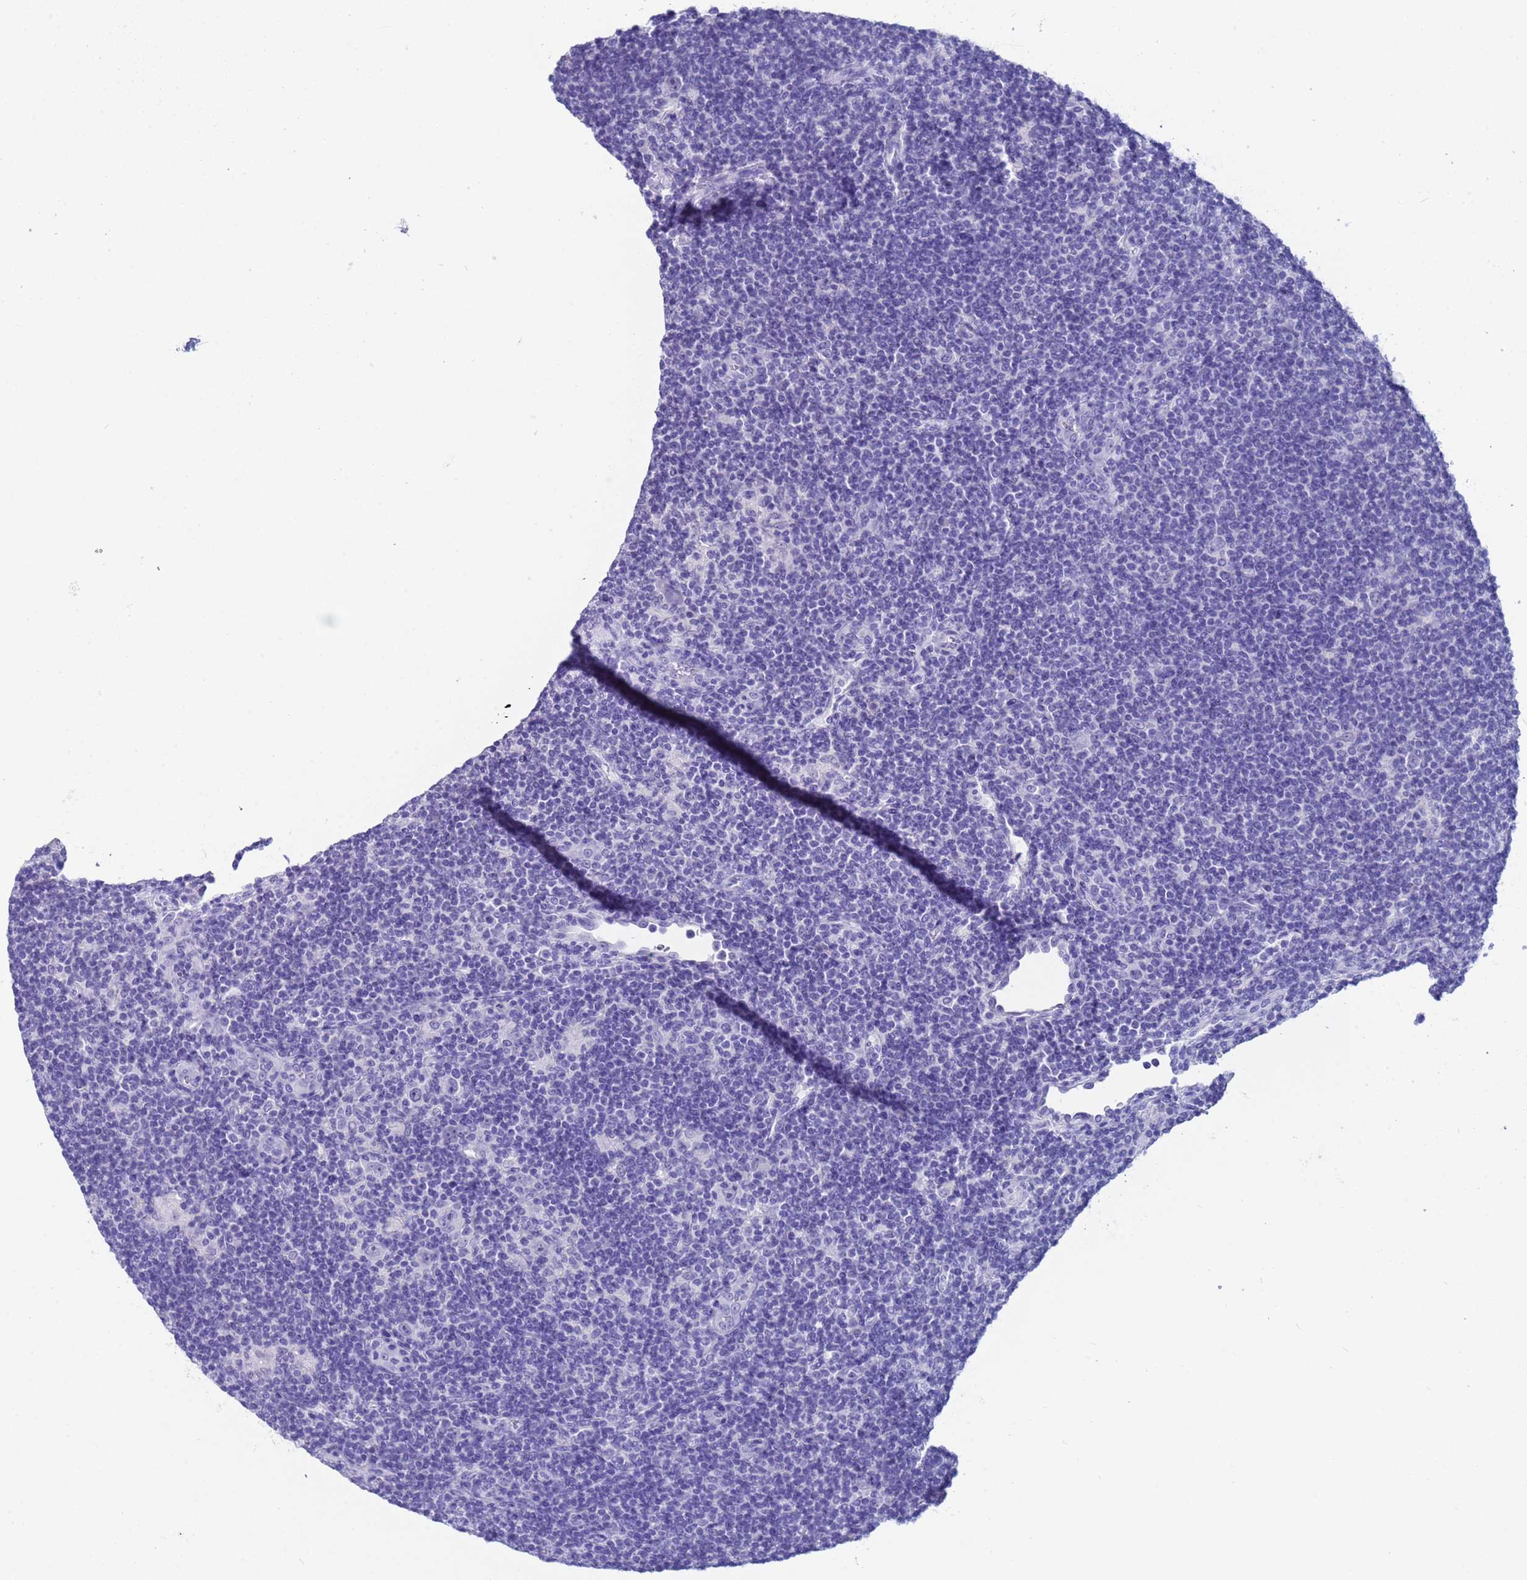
{"staining": {"intensity": "negative", "quantity": "none", "location": "none"}, "tissue": "lymphoma", "cell_type": "Tumor cells", "image_type": "cancer", "snomed": [{"axis": "morphology", "description": "Hodgkin's disease, NOS"}, {"axis": "topography", "description": "Lymph node"}], "caption": "A micrograph of lymphoma stained for a protein demonstrates no brown staining in tumor cells.", "gene": "CKM", "patient": {"sex": "female", "age": 57}}